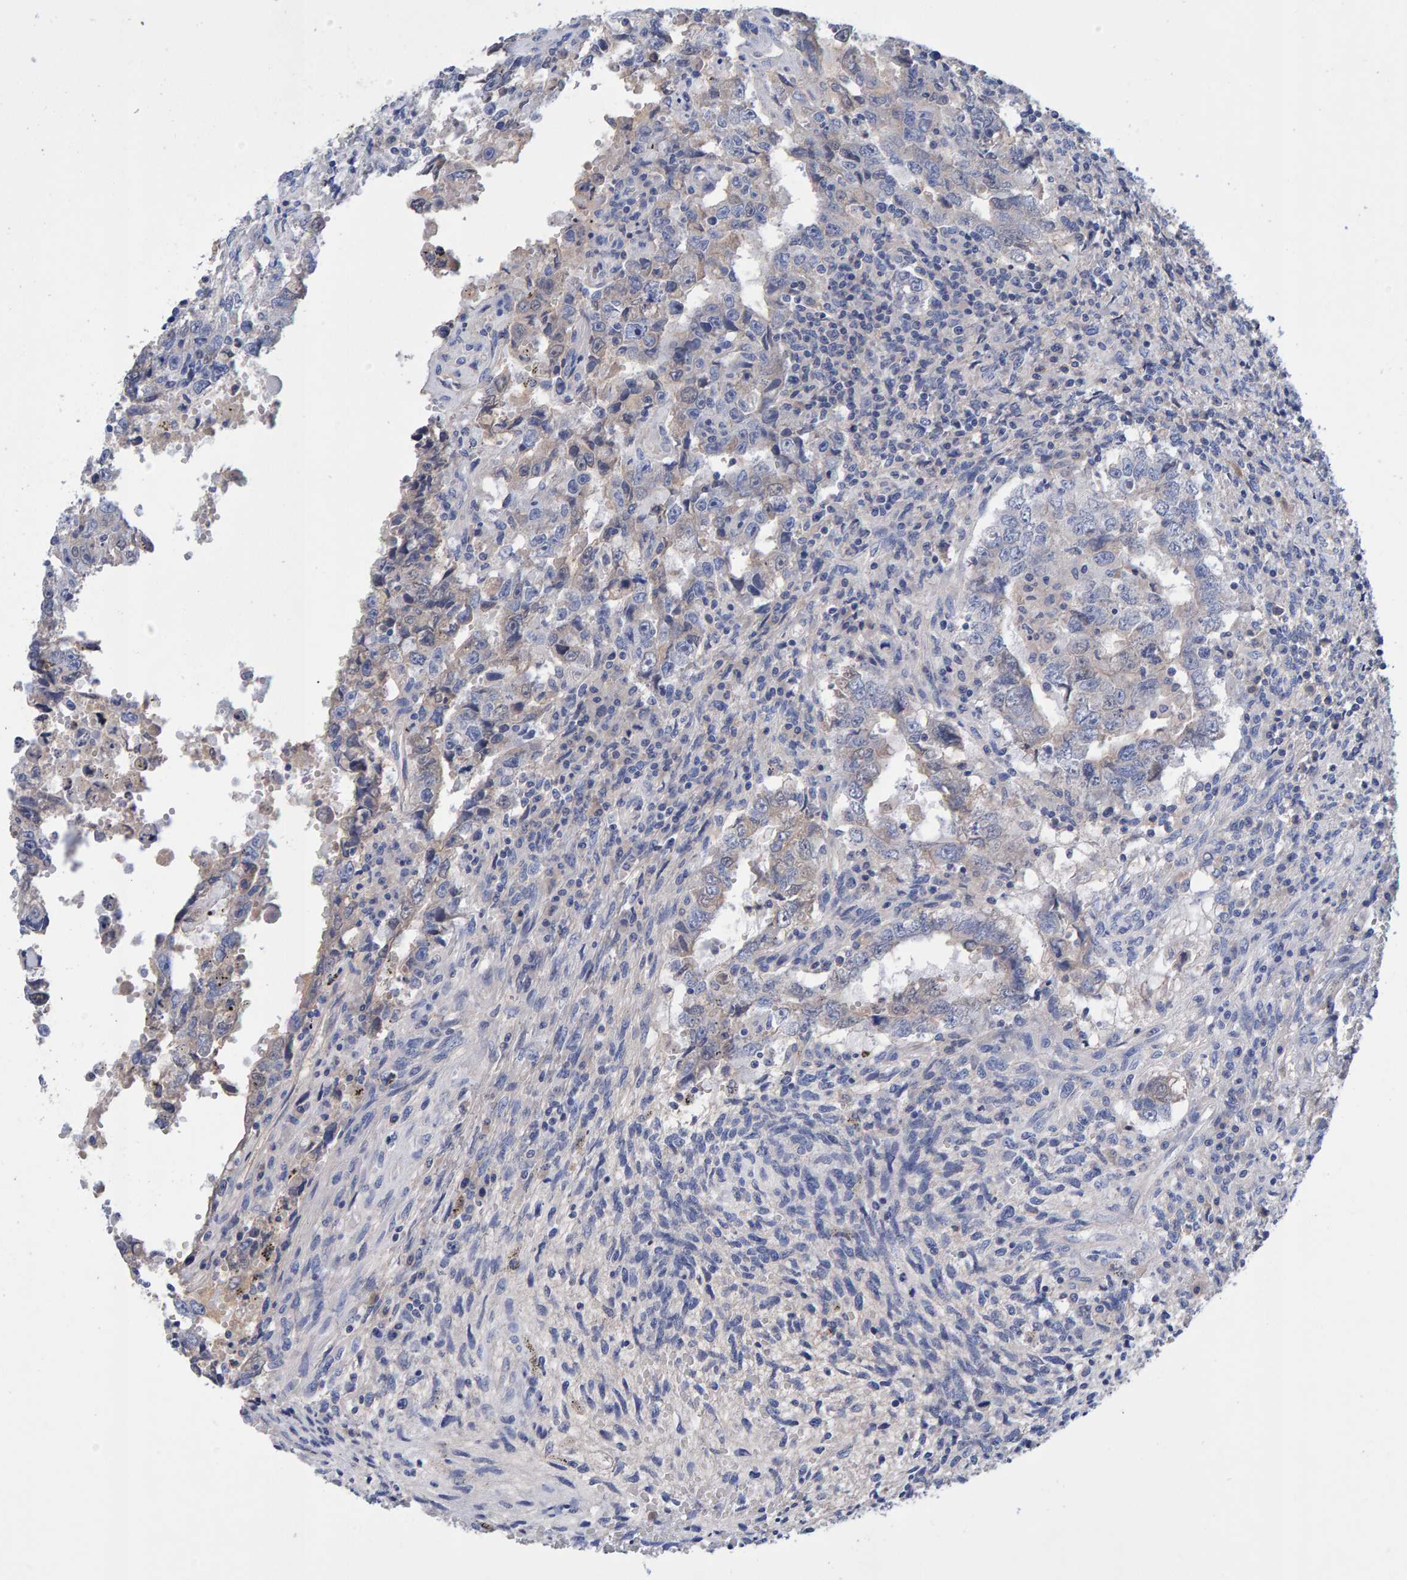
{"staining": {"intensity": "weak", "quantity": "<25%", "location": "cytoplasmic/membranous"}, "tissue": "testis cancer", "cell_type": "Tumor cells", "image_type": "cancer", "snomed": [{"axis": "morphology", "description": "Carcinoma, Embryonal, NOS"}, {"axis": "topography", "description": "Testis"}], "caption": "Immunohistochemistry (IHC) of testis cancer shows no positivity in tumor cells.", "gene": "EFR3A", "patient": {"sex": "male", "age": 26}}